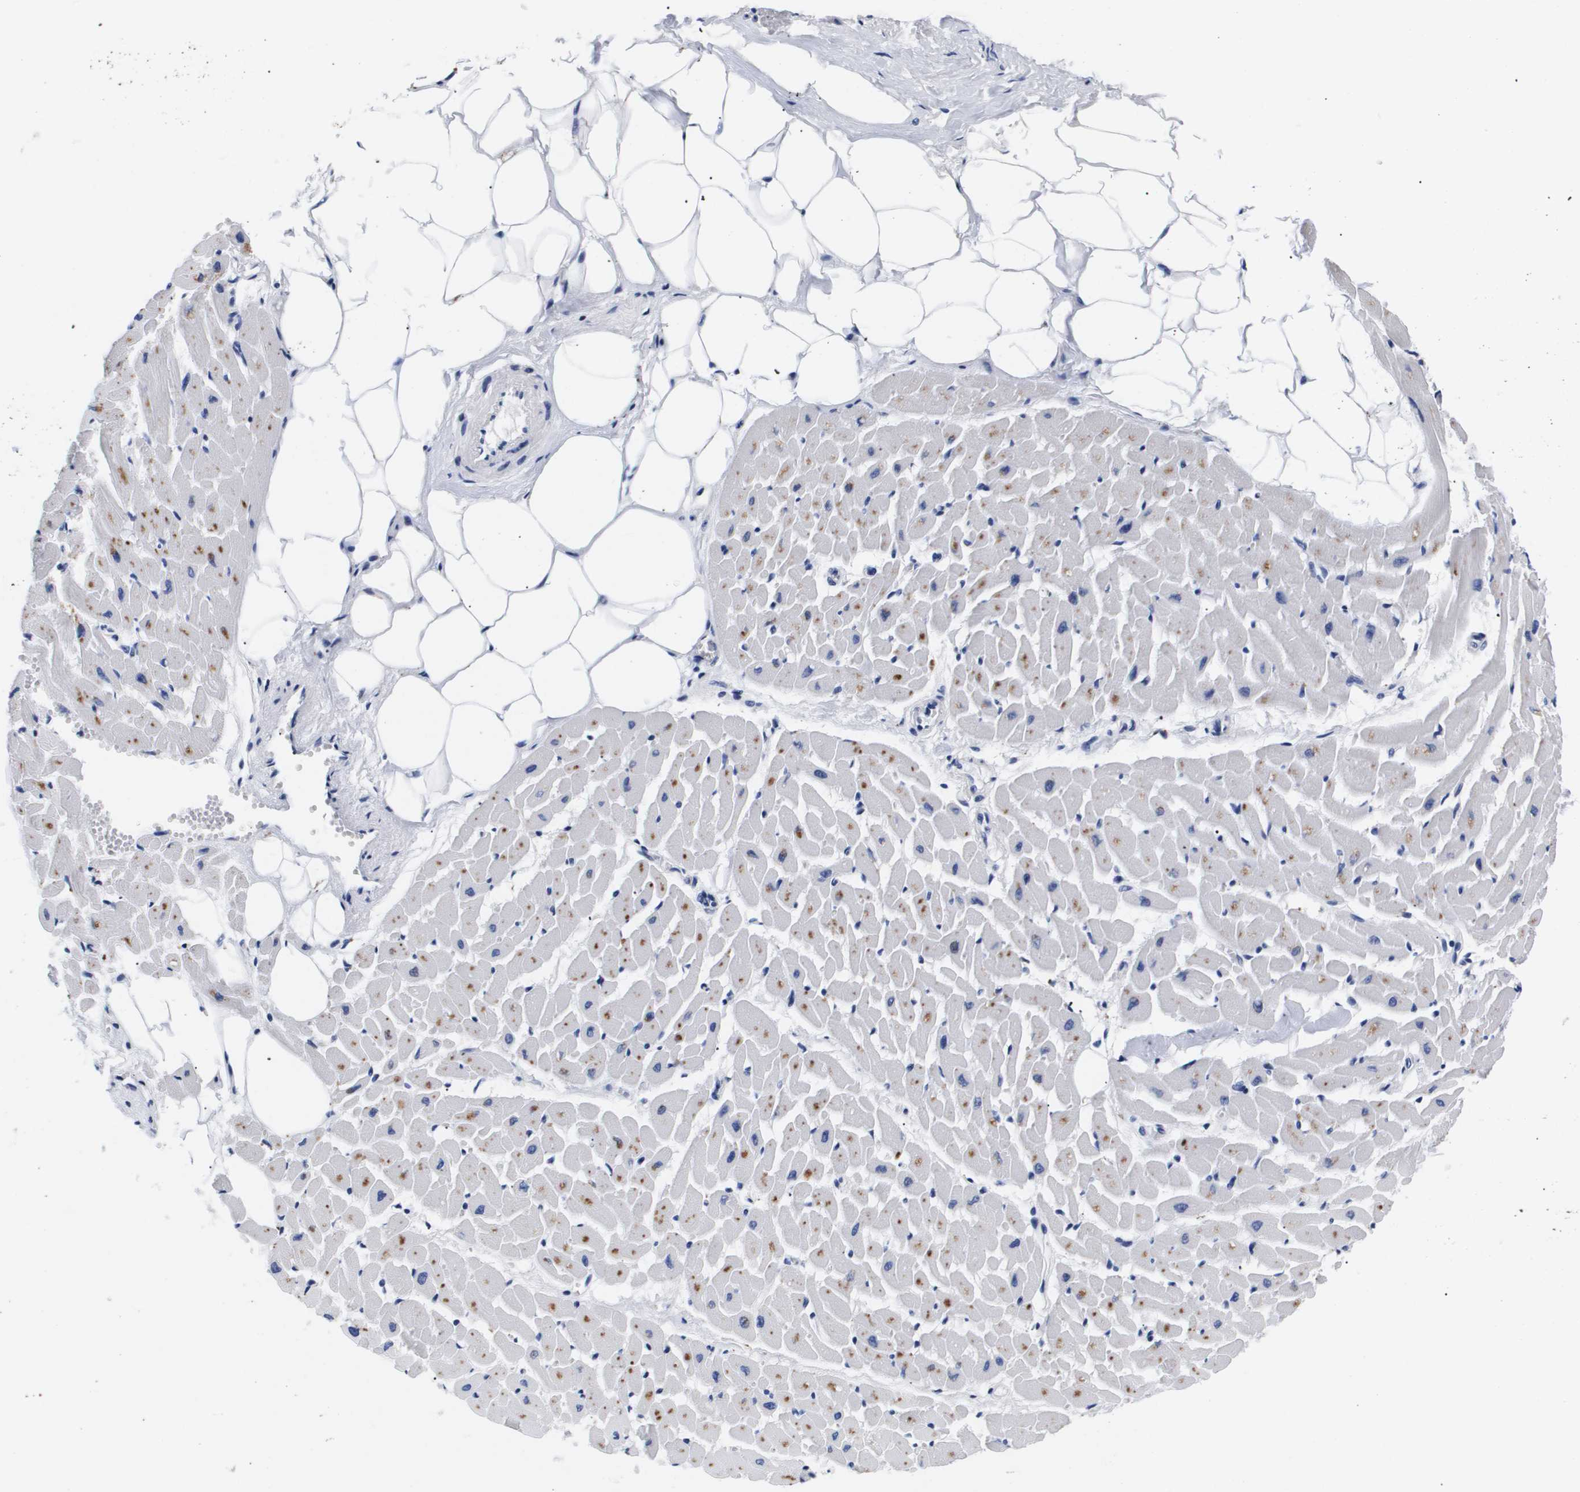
{"staining": {"intensity": "moderate", "quantity": "25%-75%", "location": "cytoplasmic/membranous"}, "tissue": "heart muscle", "cell_type": "Cardiomyocytes", "image_type": "normal", "snomed": [{"axis": "morphology", "description": "Normal tissue, NOS"}, {"axis": "topography", "description": "Heart"}], "caption": "Immunohistochemistry (IHC) staining of normal heart muscle, which shows medium levels of moderate cytoplasmic/membranous staining in approximately 25%-75% of cardiomyocytes indicating moderate cytoplasmic/membranous protein staining. The staining was performed using DAB (brown) for protein detection and nuclei were counterstained in hematoxylin (blue).", "gene": "ATP6V0A4", "patient": {"sex": "female", "age": 19}}